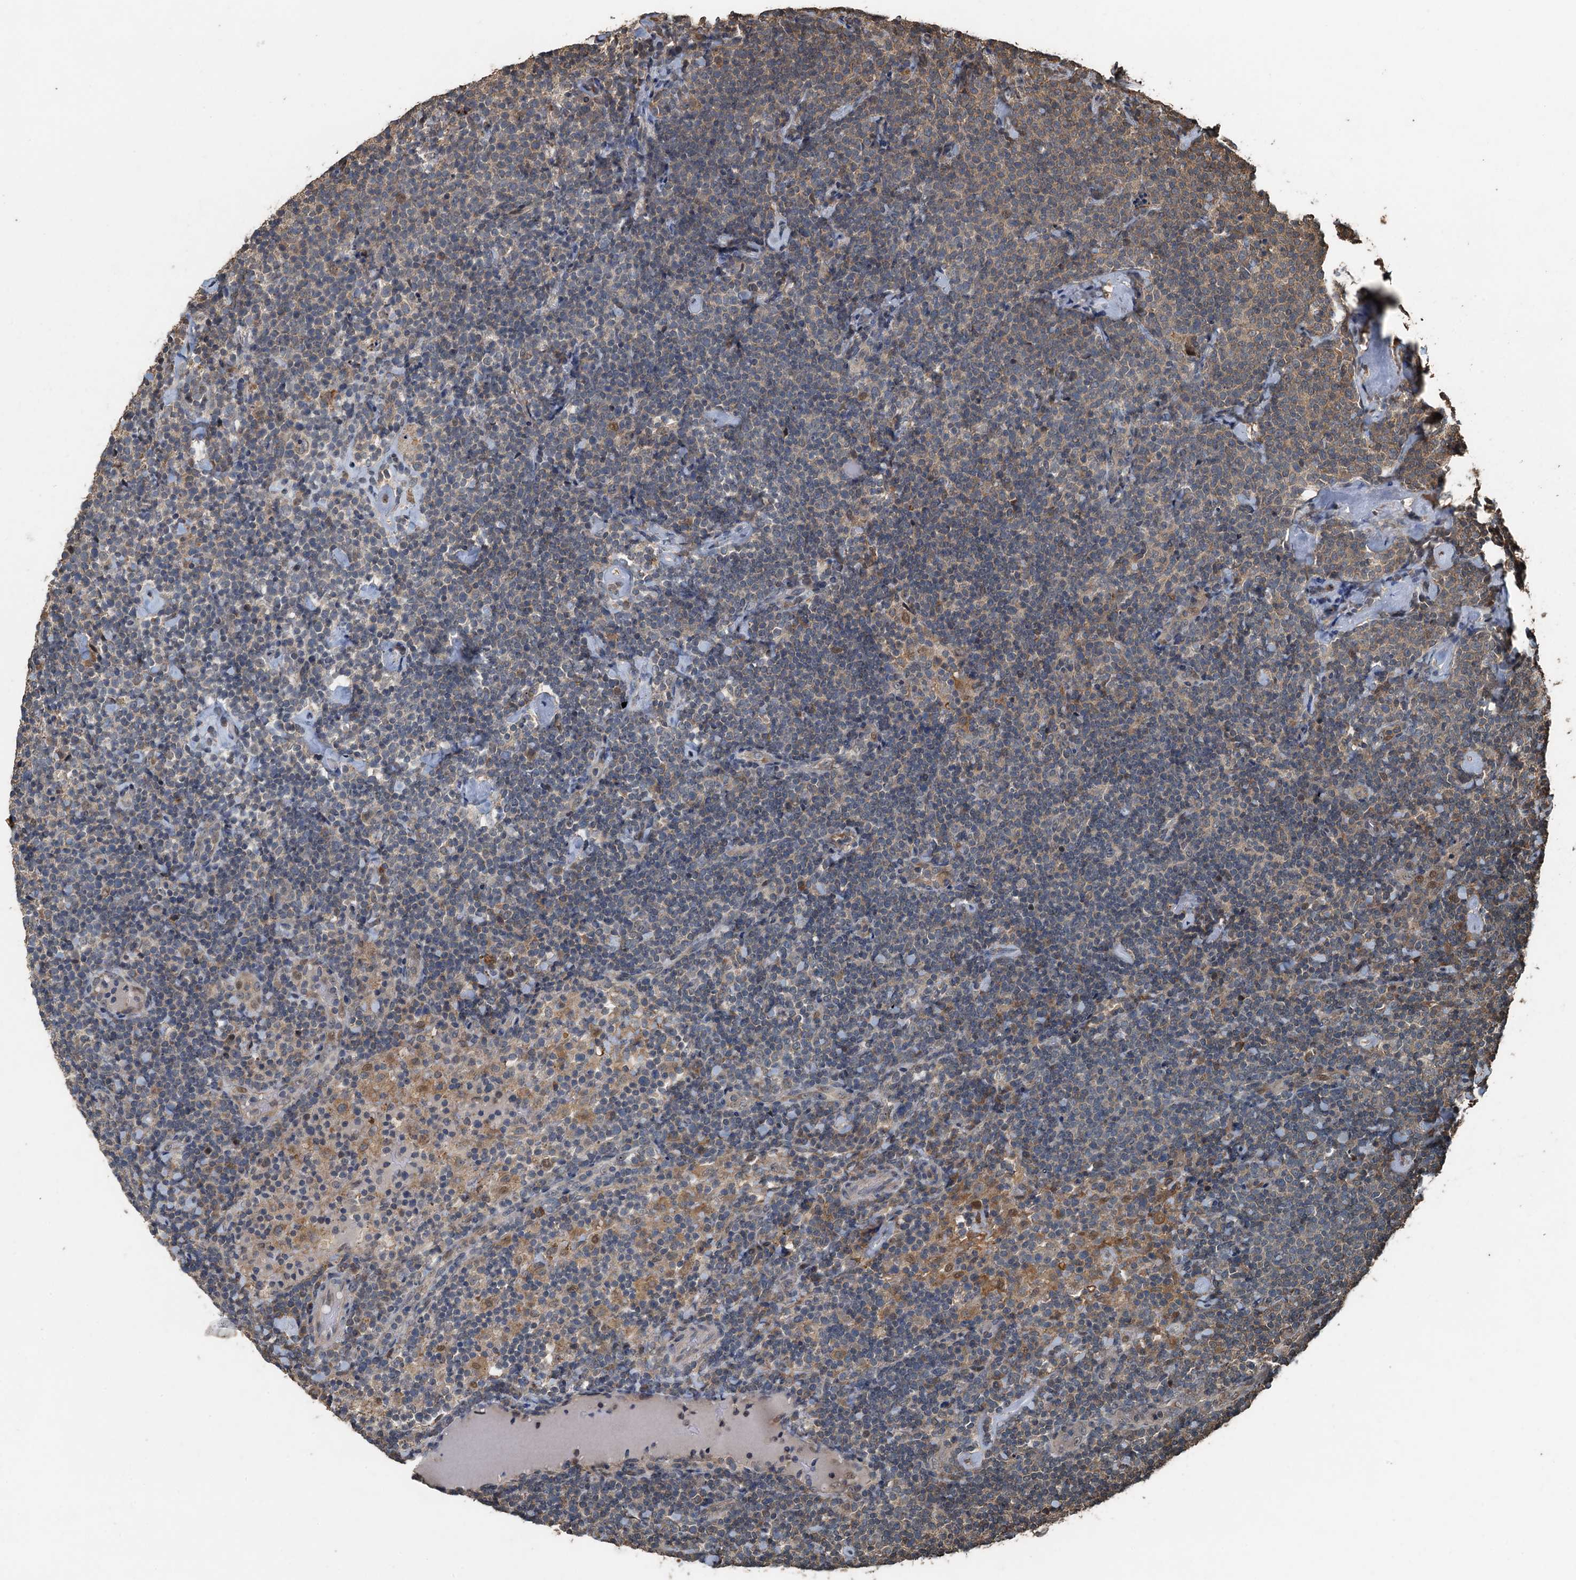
{"staining": {"intensity": "negative", "quantity": "none", "location": "none"}, "tissue": "lymphoma", "cell_type": "Tumor cells", "image_type": "cancer", "snomed": [{"axis": "morphology", "description": "Malignant lymphoma, non-Hodgkin's type, High grade"}, {"axis": "topography", "description": "Lymph node"}], "caption": "An IHC histopathology image of lymphoma is shown. There is no staining in tumor cells of lymphoma.", "gene": "PIGN", "patient": {"sex": "male", "age": 61}}